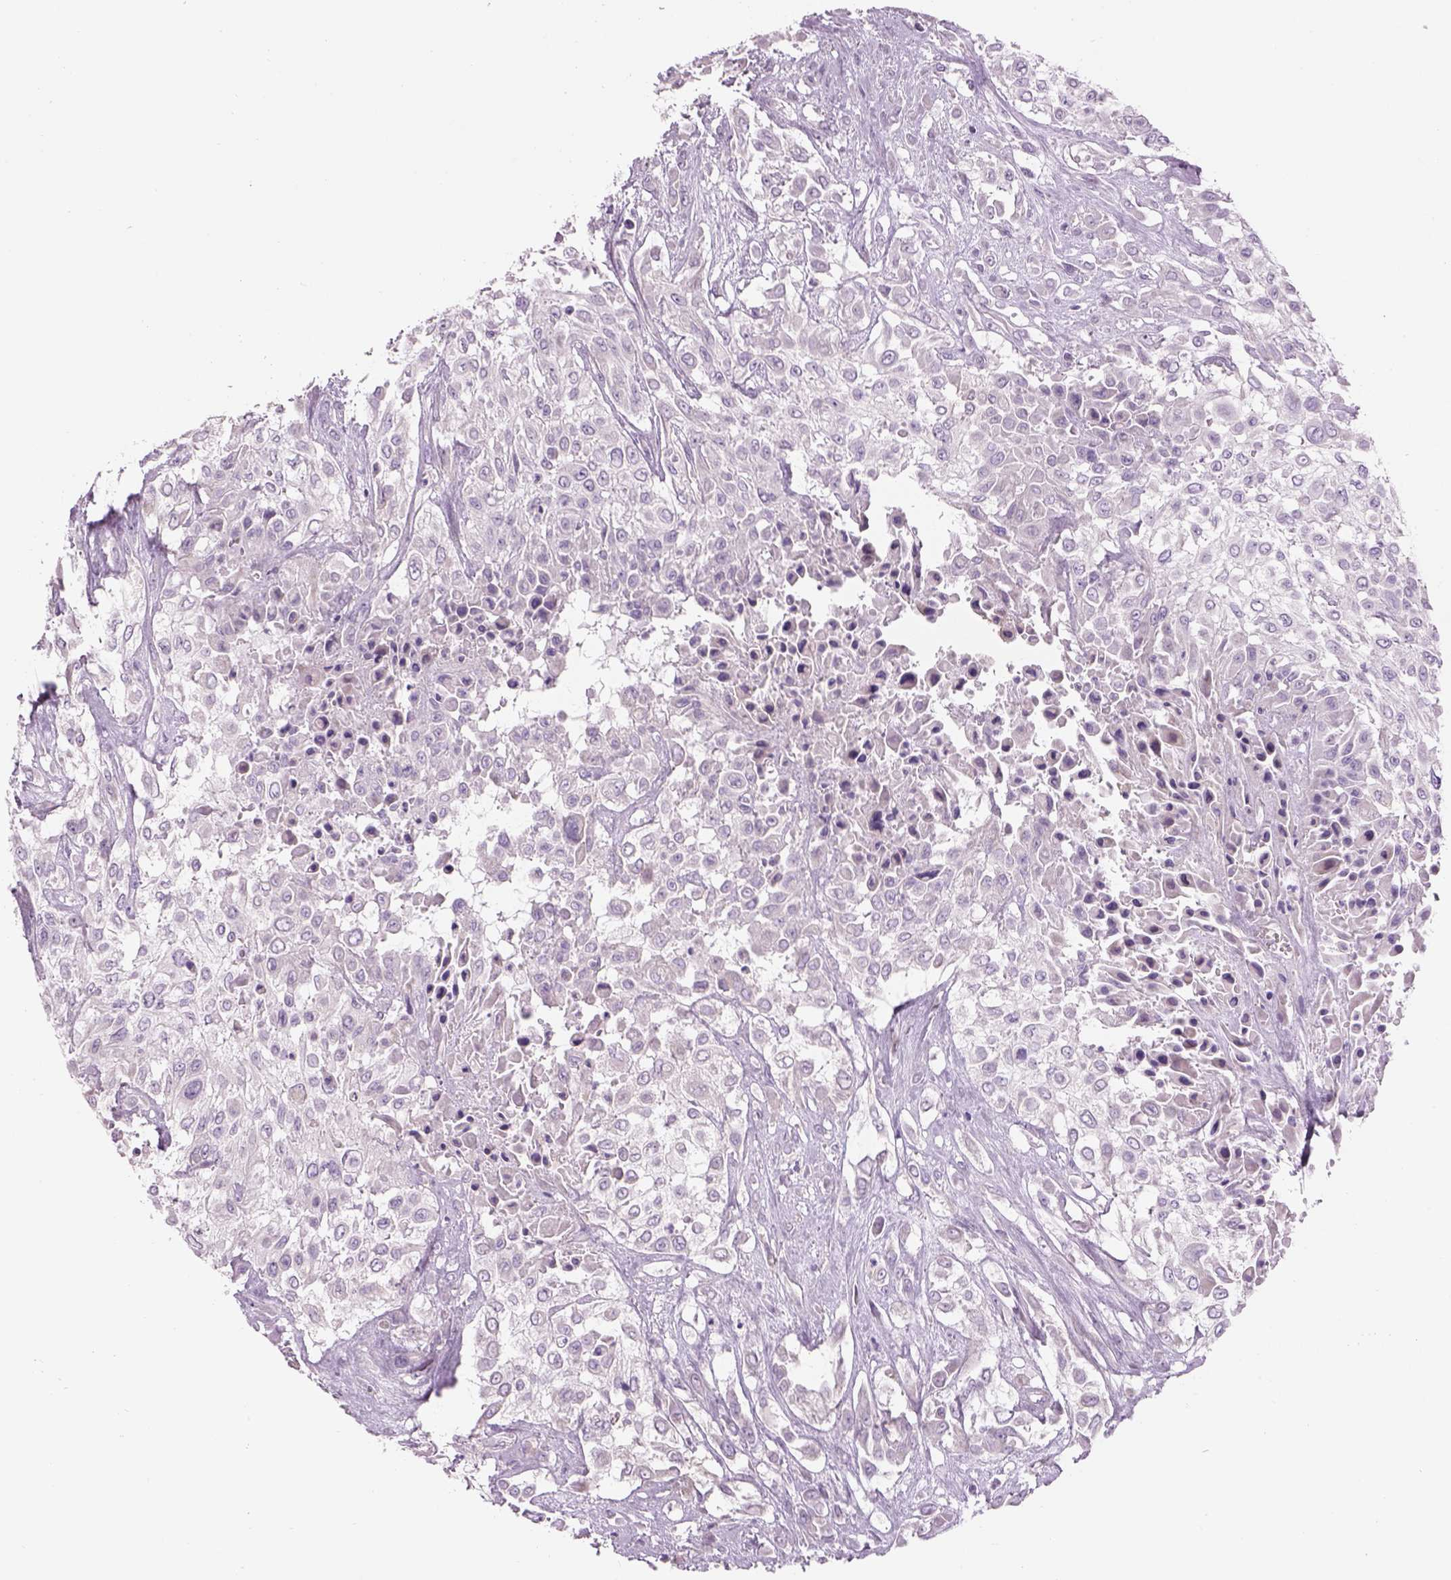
{"staining": {"intensity": "negative", "quantity": "none", "location": "none"}, "tissue": "urothelial cancer", "cell_type": "Tumor cells", "image_type": "cancer", "snomed": [{"axis": "morphology", "description": "Urothelial carcinoma, High grade"}, {"axis": "topography", "description": "Urinary bladder"}], "caption": "Tumor cells show no significant protein expression in high-grade urothelial carcinoma. Brightfield microscopy of IHC stained with DAB (brown) and hematoxylin (blue), captured at high magnification.", "gene": "IFT52", "patient": {"sex": "male", "age": 57}}